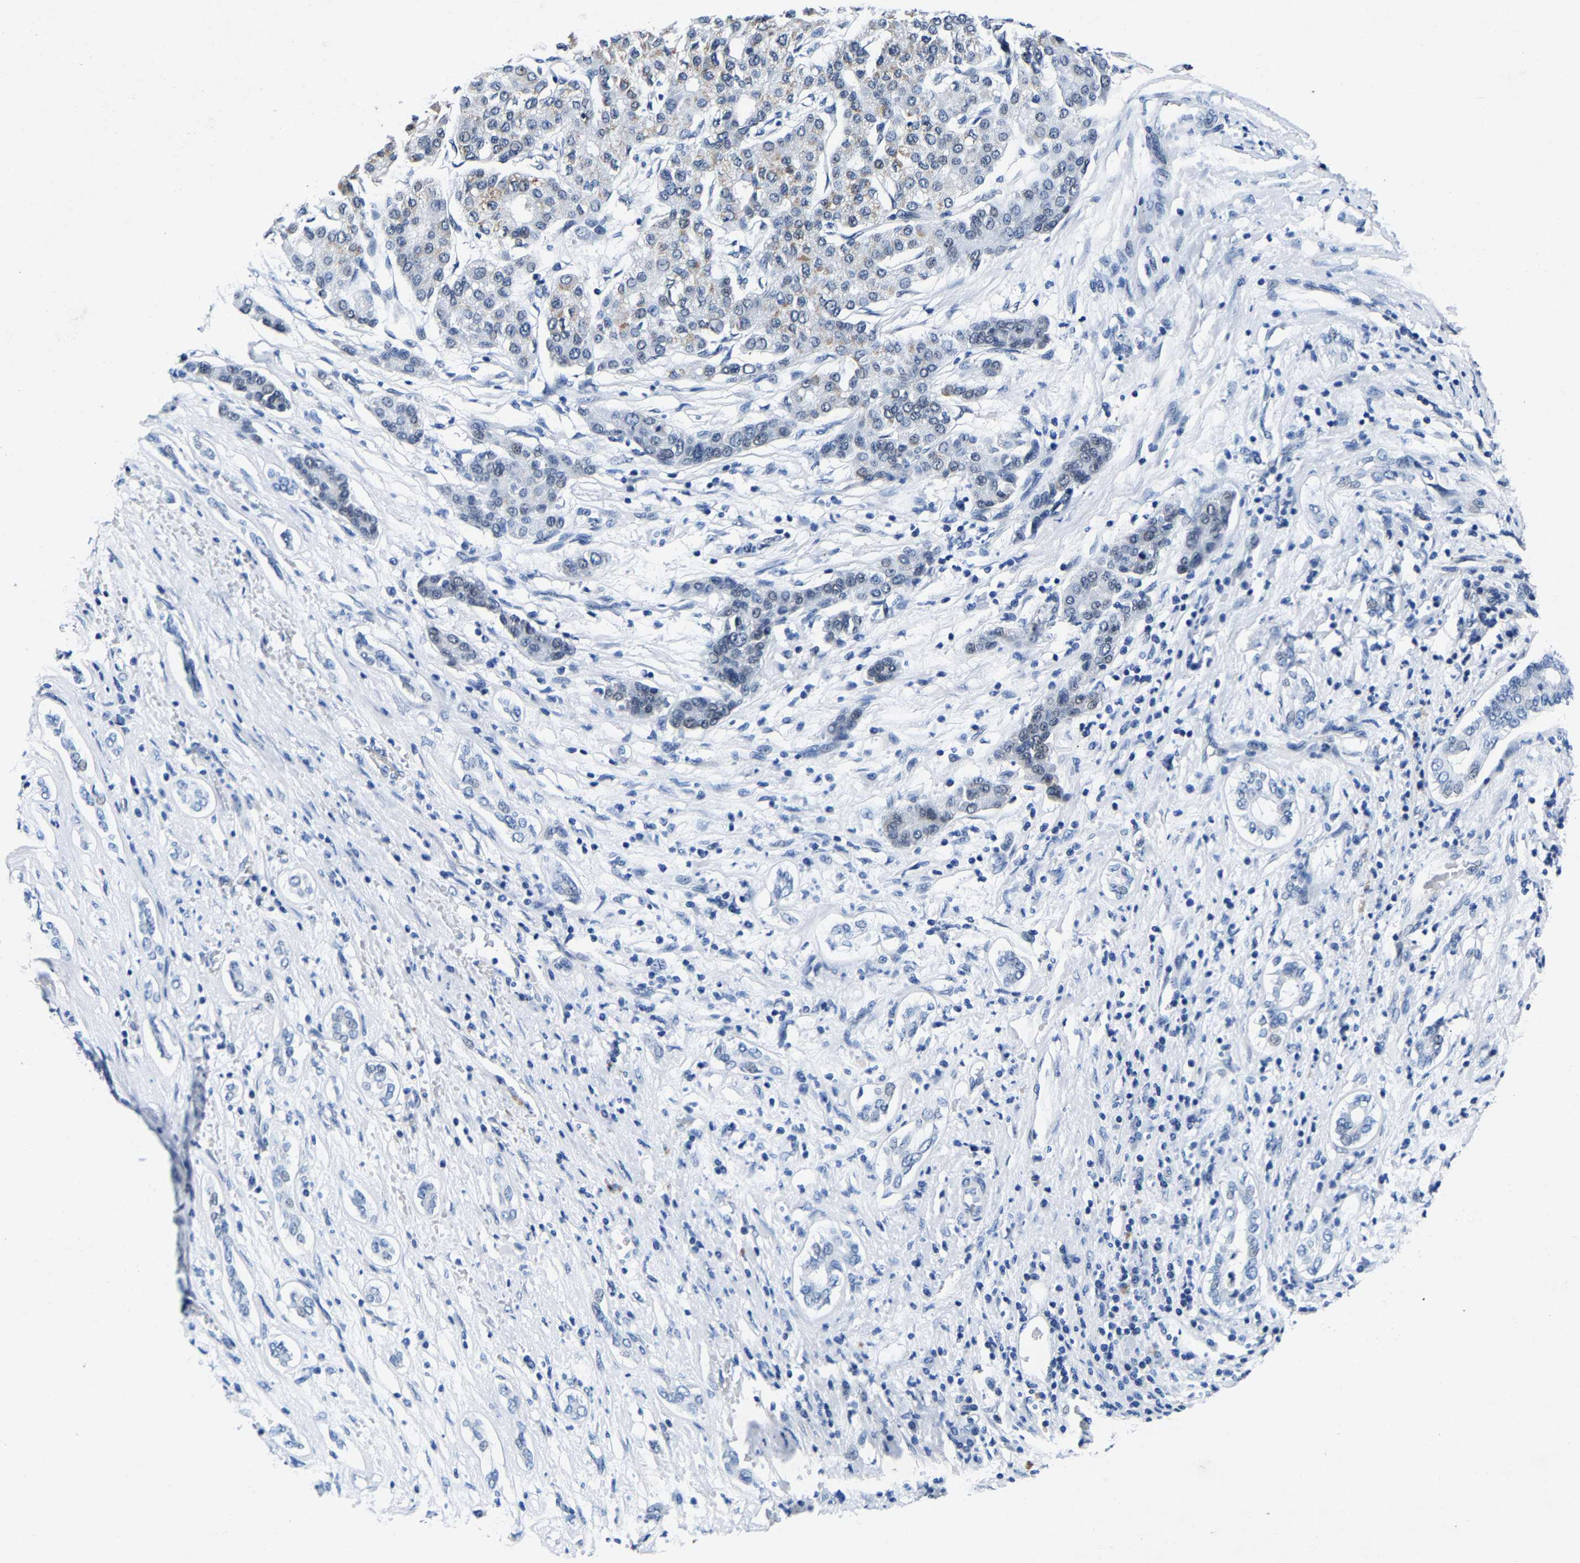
{"staining": {"intensity": "weak", "quantity": "<25%", "location": "cytoplasmic/membranous"}, "tissue": "liver cancer", "cell_type": "Tumor cells", "image_type": "cancer", "snomed": [{"axis": "morphology", "description": "Carcinoma, Hepatocellular, NOS"}, {"axis": "topography", "description": "Liver"}], "caption": "Protein analysis of liver cancer shows no significant expression in tumor cells. Brightfield microscopy of immunohistochemistry (IHC) stained with DAB (brown) and hematoxylin (blue), captured at high magnification.", "gene": "UBN2", "patient": {"sex": "male", "age": 65}}